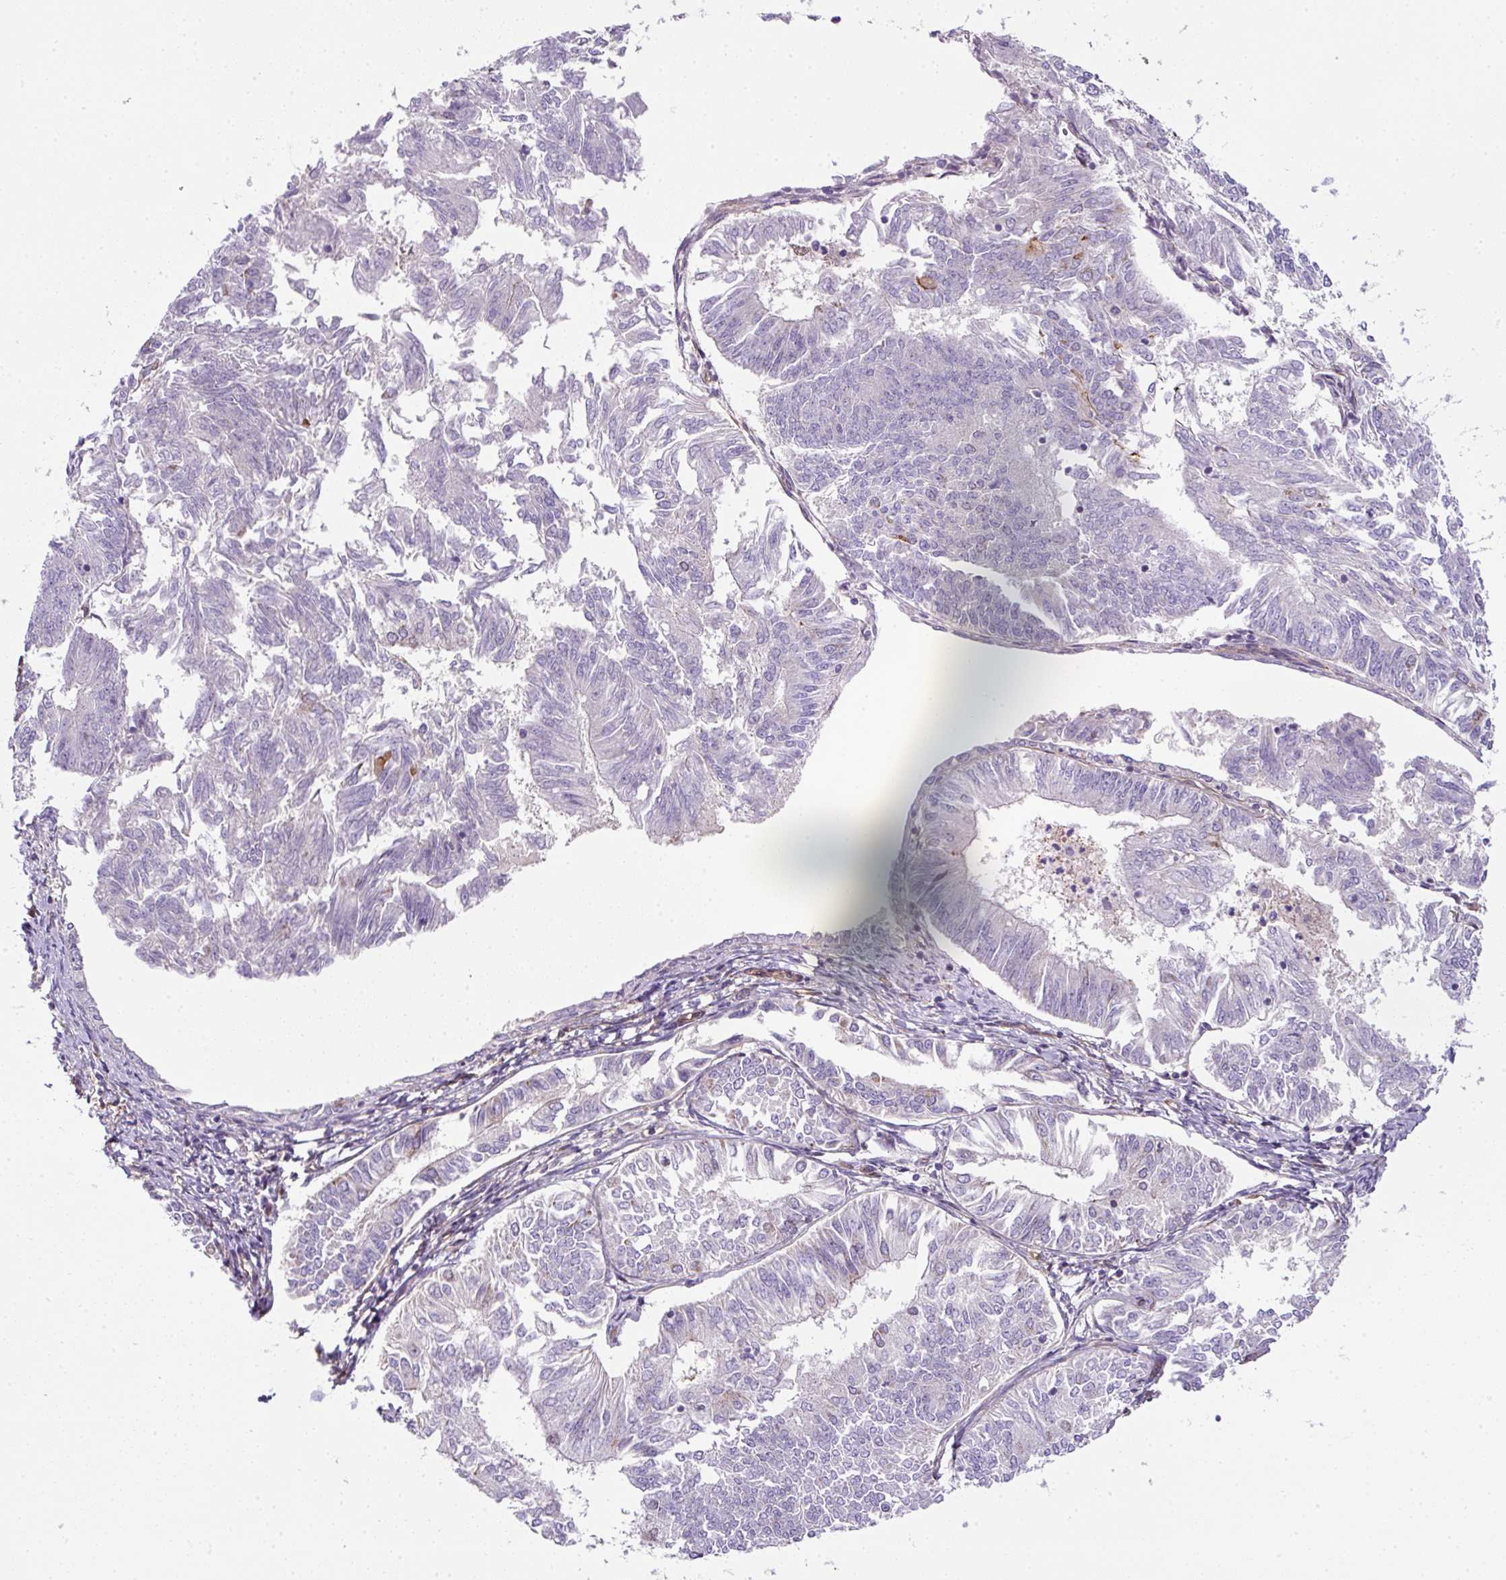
{"staining": {"intensity": "negative", "quantity": "none", "location": "none"}, "tissue": "endometrial cancer", "cell_type": "Tumor cells", "image_type": "cancer", "snomed": [{"axis": "morphology", "description": "Adenocarcinoma, NOS"}, {"axis": "topography", "description": "Endometrium"}], "caption": "Tumor cells are negative for brown protein staining in endometrial cancer (adenocarcinoma). (Stains: DAB (3,3'-diaminobenzidine) immunohistochemistry (IHC) with hematoxylin counter stain, Microscopy: brightfield microscopy at high magnification).", "gene": "ANKUB1", "patient": {"sex": "female", "age": 58}}